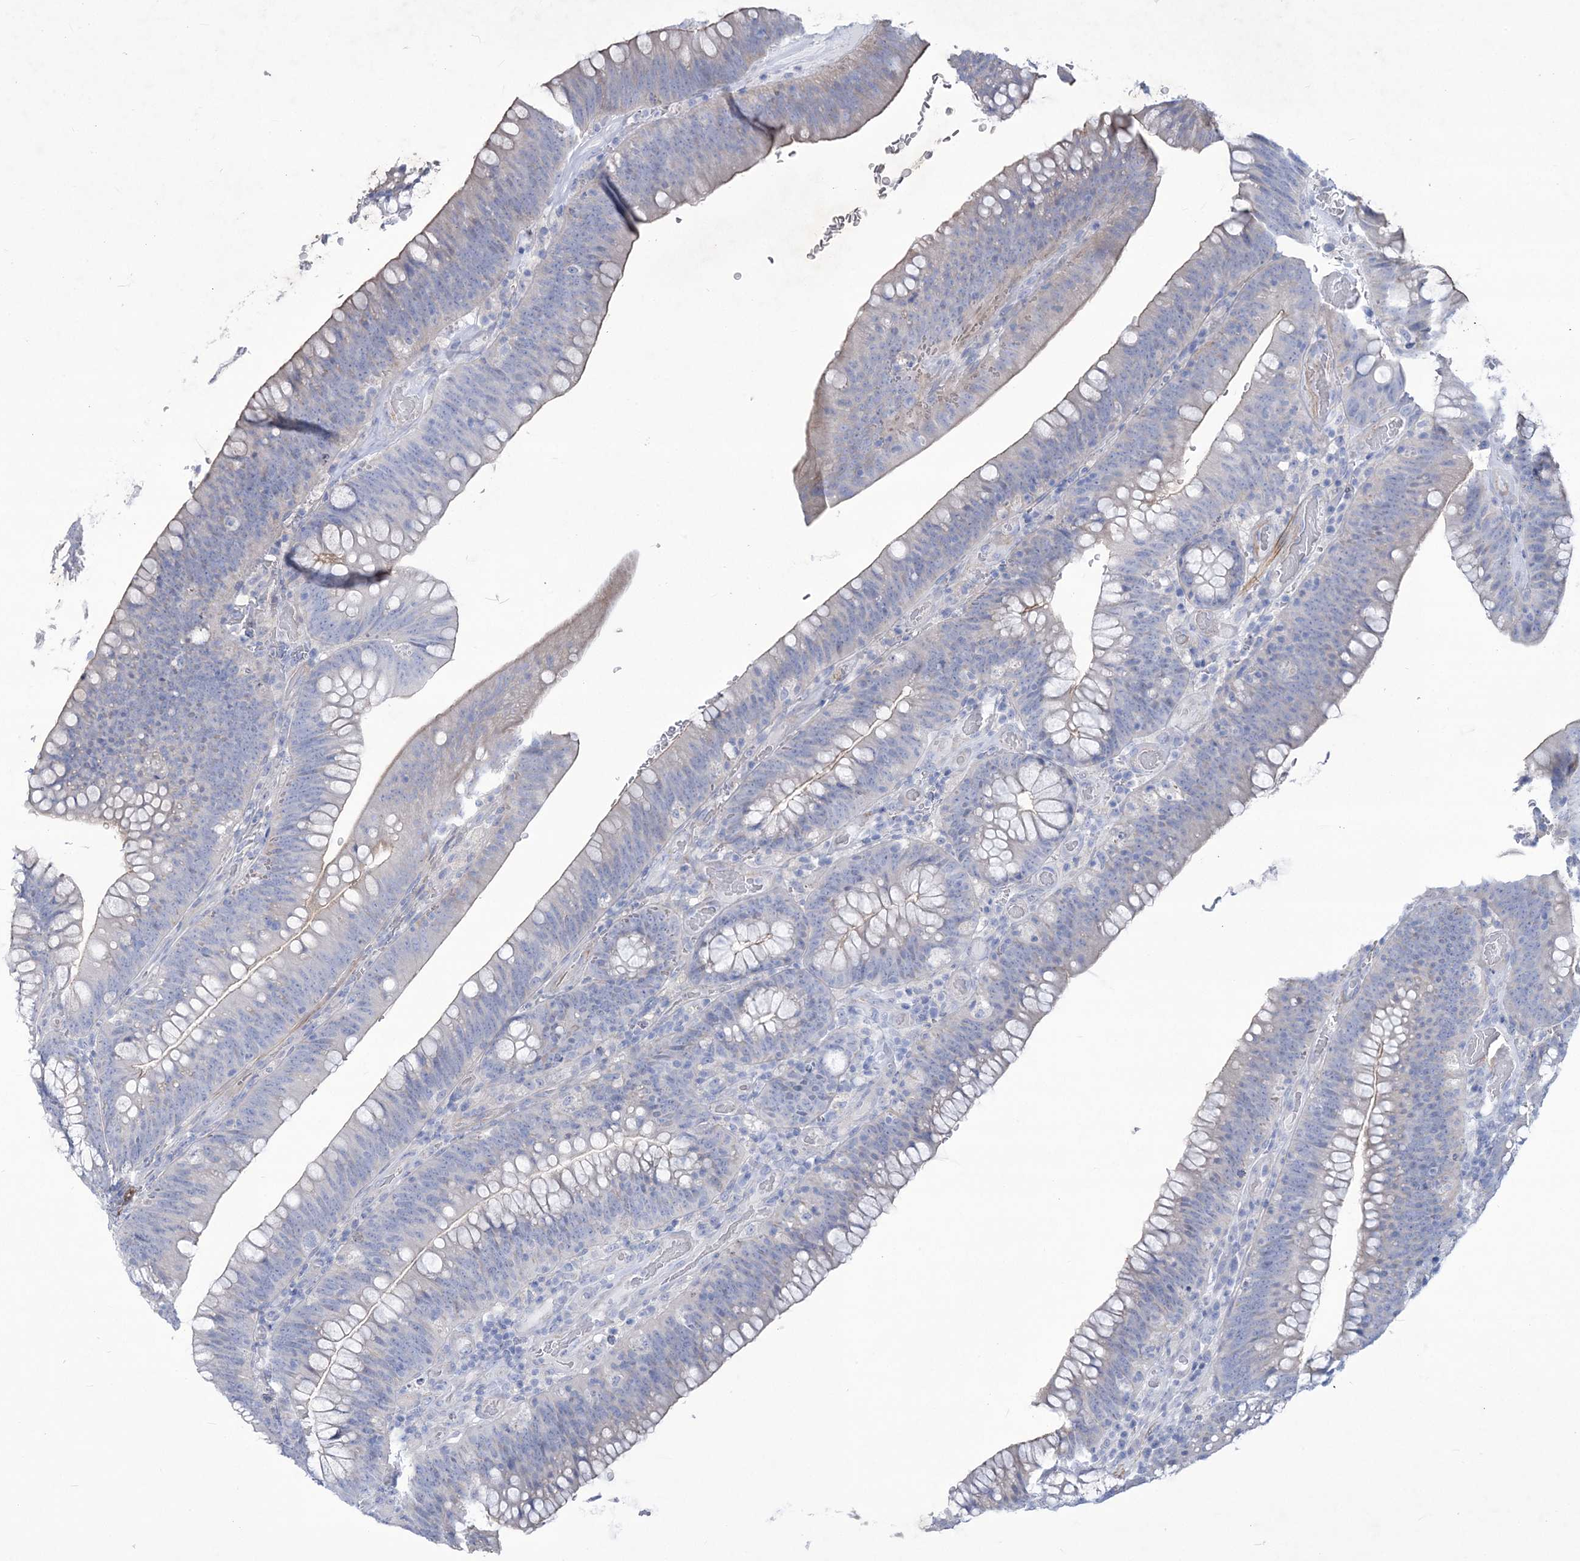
{"staining": {"intensity": "negative", "quantity": "none", "location": "none"}, "tissue": "colorectal cancer", "cell_type": "Tumor cells", "image_type": "cancer", "snomed": [{"axis": "morphology", "description": "Normal tissue, NOS"}, {"axis": "topography", "description": "Colon"}], "caption": "Tumor cells show no significant expression in colorectal cancer. Nuclei are stained in blue.", "gene": "WDR74", "patient": {"sex": "female", "age": 82}}